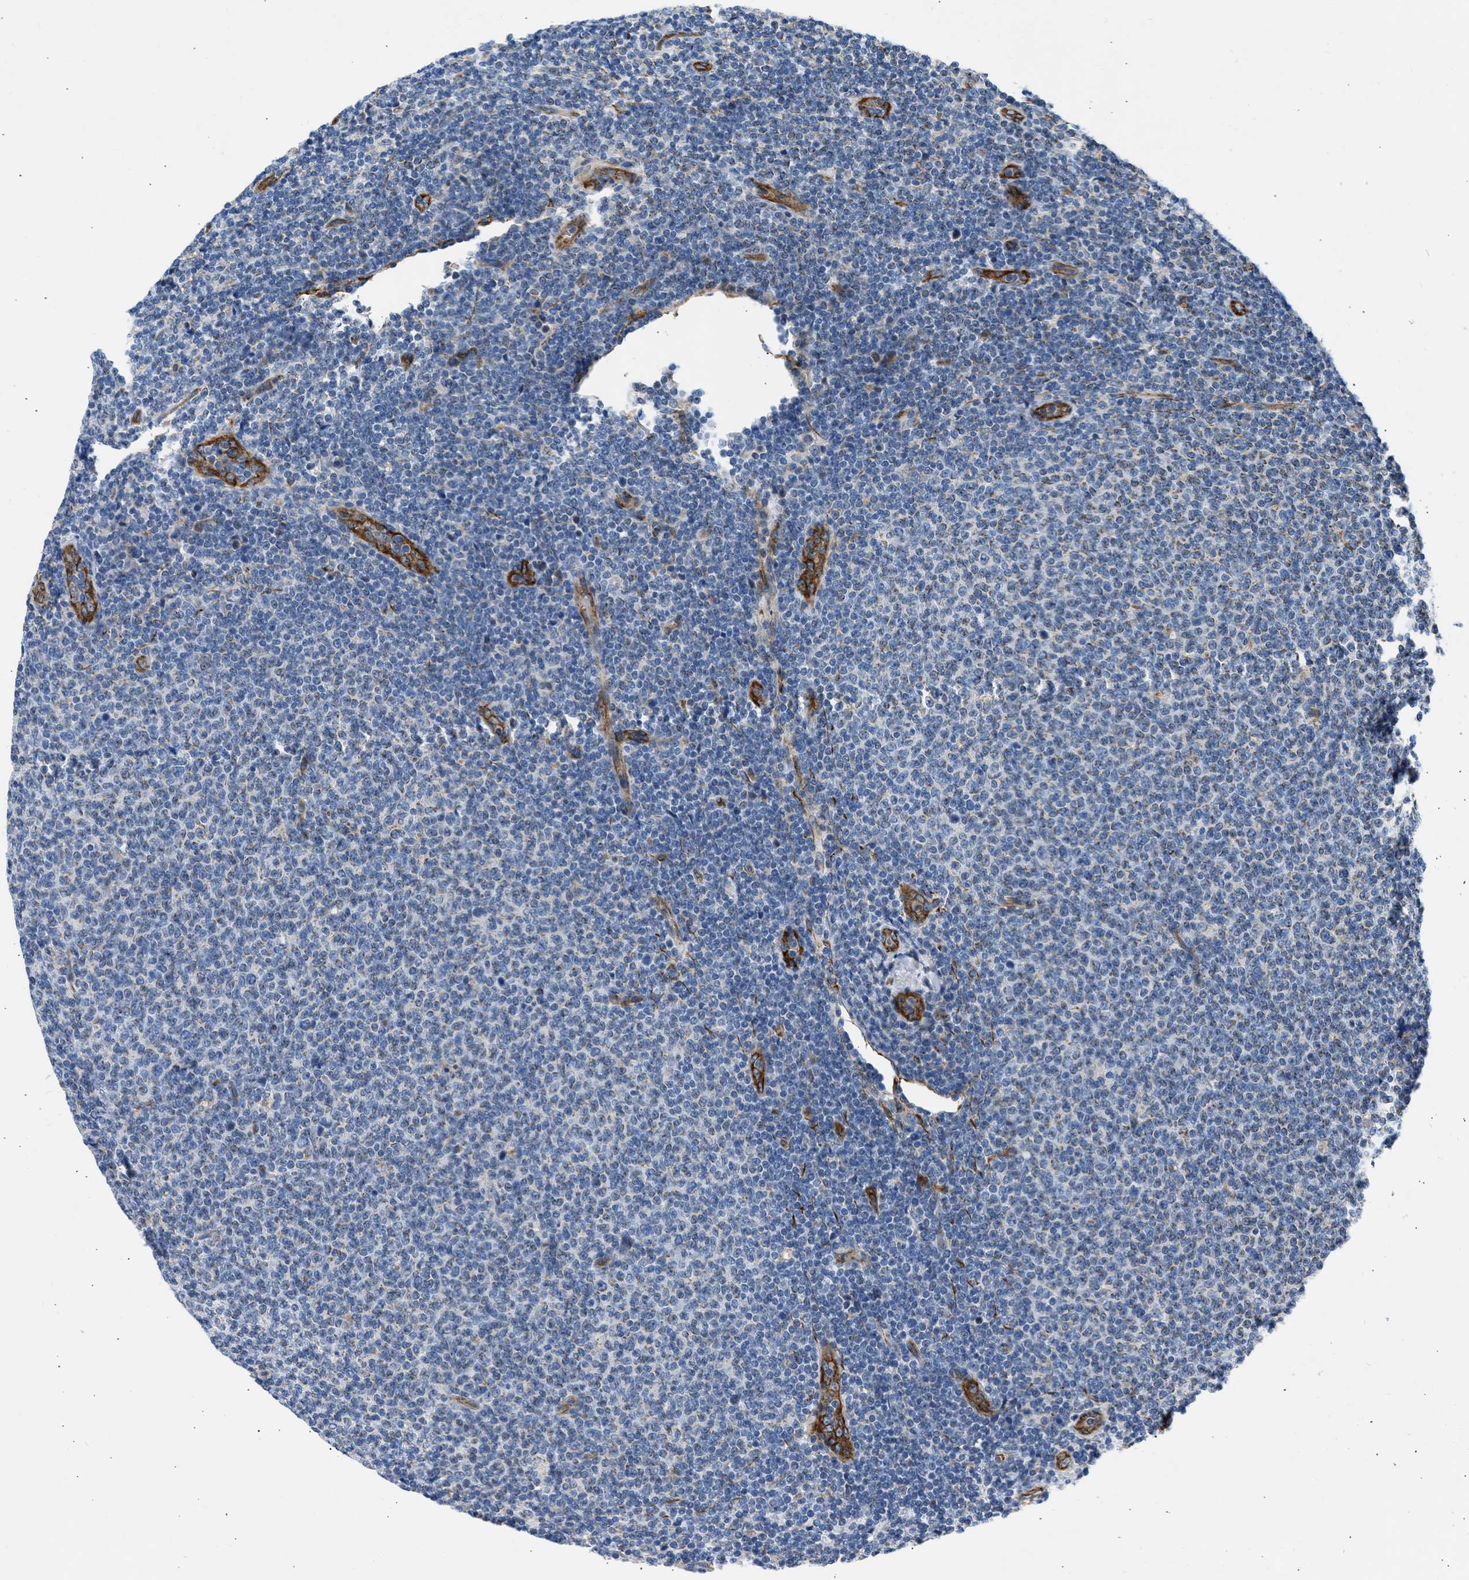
{"staining": {"intensity": "weak", "quantity": "25%-75%", "location": "cytoplasmic/membranous"}, "tissue": "lymphoma", "cell_type": "Tumor cells", "image_type": "cancer", "snomed": [{"axis": "morphology", "description": "Malignant lymphoma, non-Hodgkin's type, Low grade"}, {"axis": "topography", "description": "Lymph node"}], "caption": "Immunohistochemistry (IHC) staining of malignant lymphoma, non-Hodgkin's type (low-grade), which demonstrates low levels of weak cytoplasmic/membranous positivity in approximately 25%-75% of tumor cells indicating weak cytoplasmic/membranous protein expression. The staining was performed using DAB (brown) for protein detection and nuclei were counterstained in hematoxylin (blue).", "gene": "ULK4", "patient": {"sex": "male", "age": 66}}